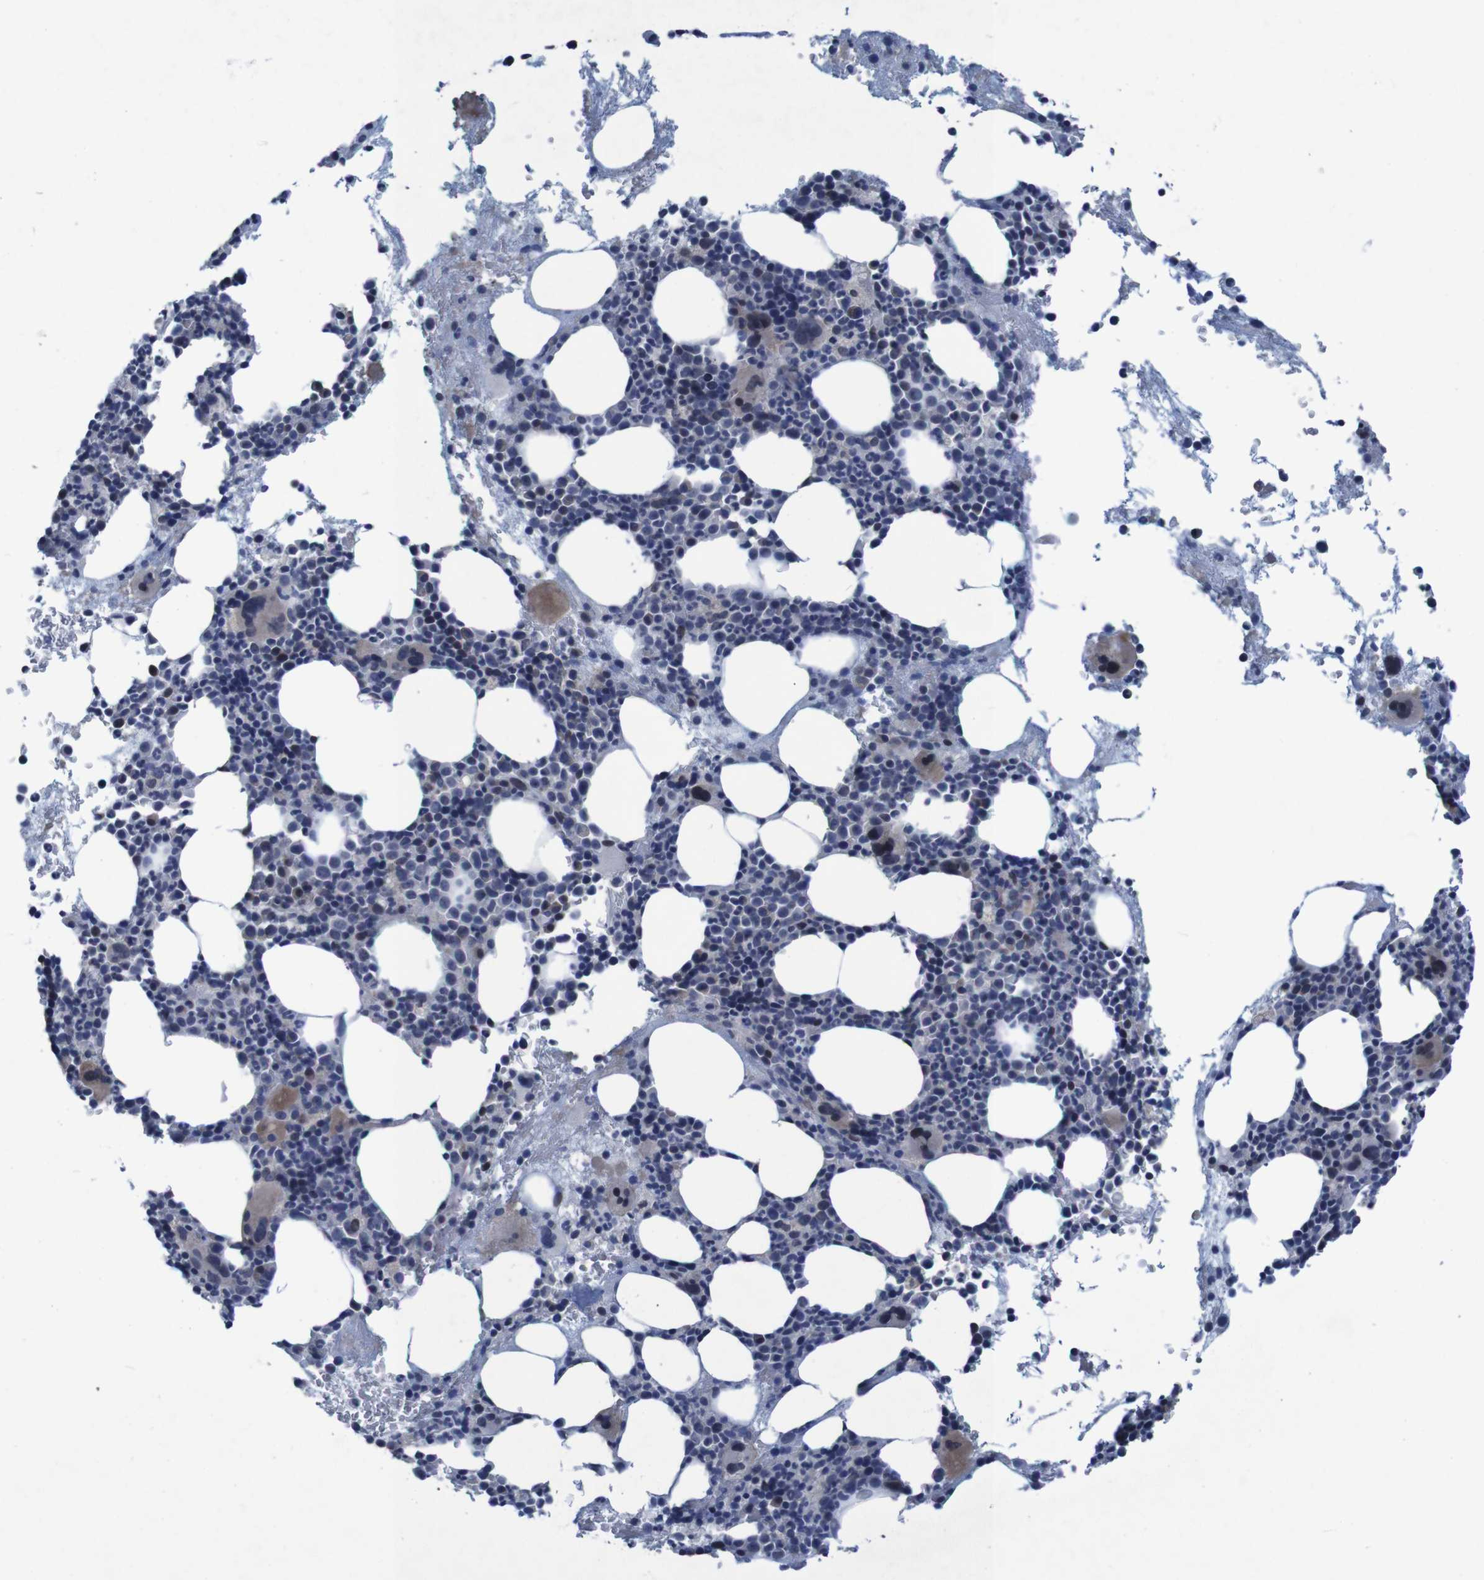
{"staining": {"intensity": "moderate", "quantity": "<25%", "location": "cytoplasmic/membranous"}, "tissue": "bone marrow", "cell_type": "Hematopoietic cells", "image_type": "normal", "snomed": [{"axis": "morphology", "description": "Normal tissue, NOS"}, {"axis": "morphology", "description": "Inflammation, NOS"}, {"axis": "topography", "description": "Bone marrow"}], "caption": "Normal bone marrow was stained to show a protein in brown. There is low levels of moderate cytoplasmic/membranous positivity in approximately <25% of hematopoietic cells. (DAB (3,3'-diaminobenzidine) = brown stain, brightfield microscopy at high magnification).", "gene": "CLDN18", "patient": {"sex": "male", "age": 73}}